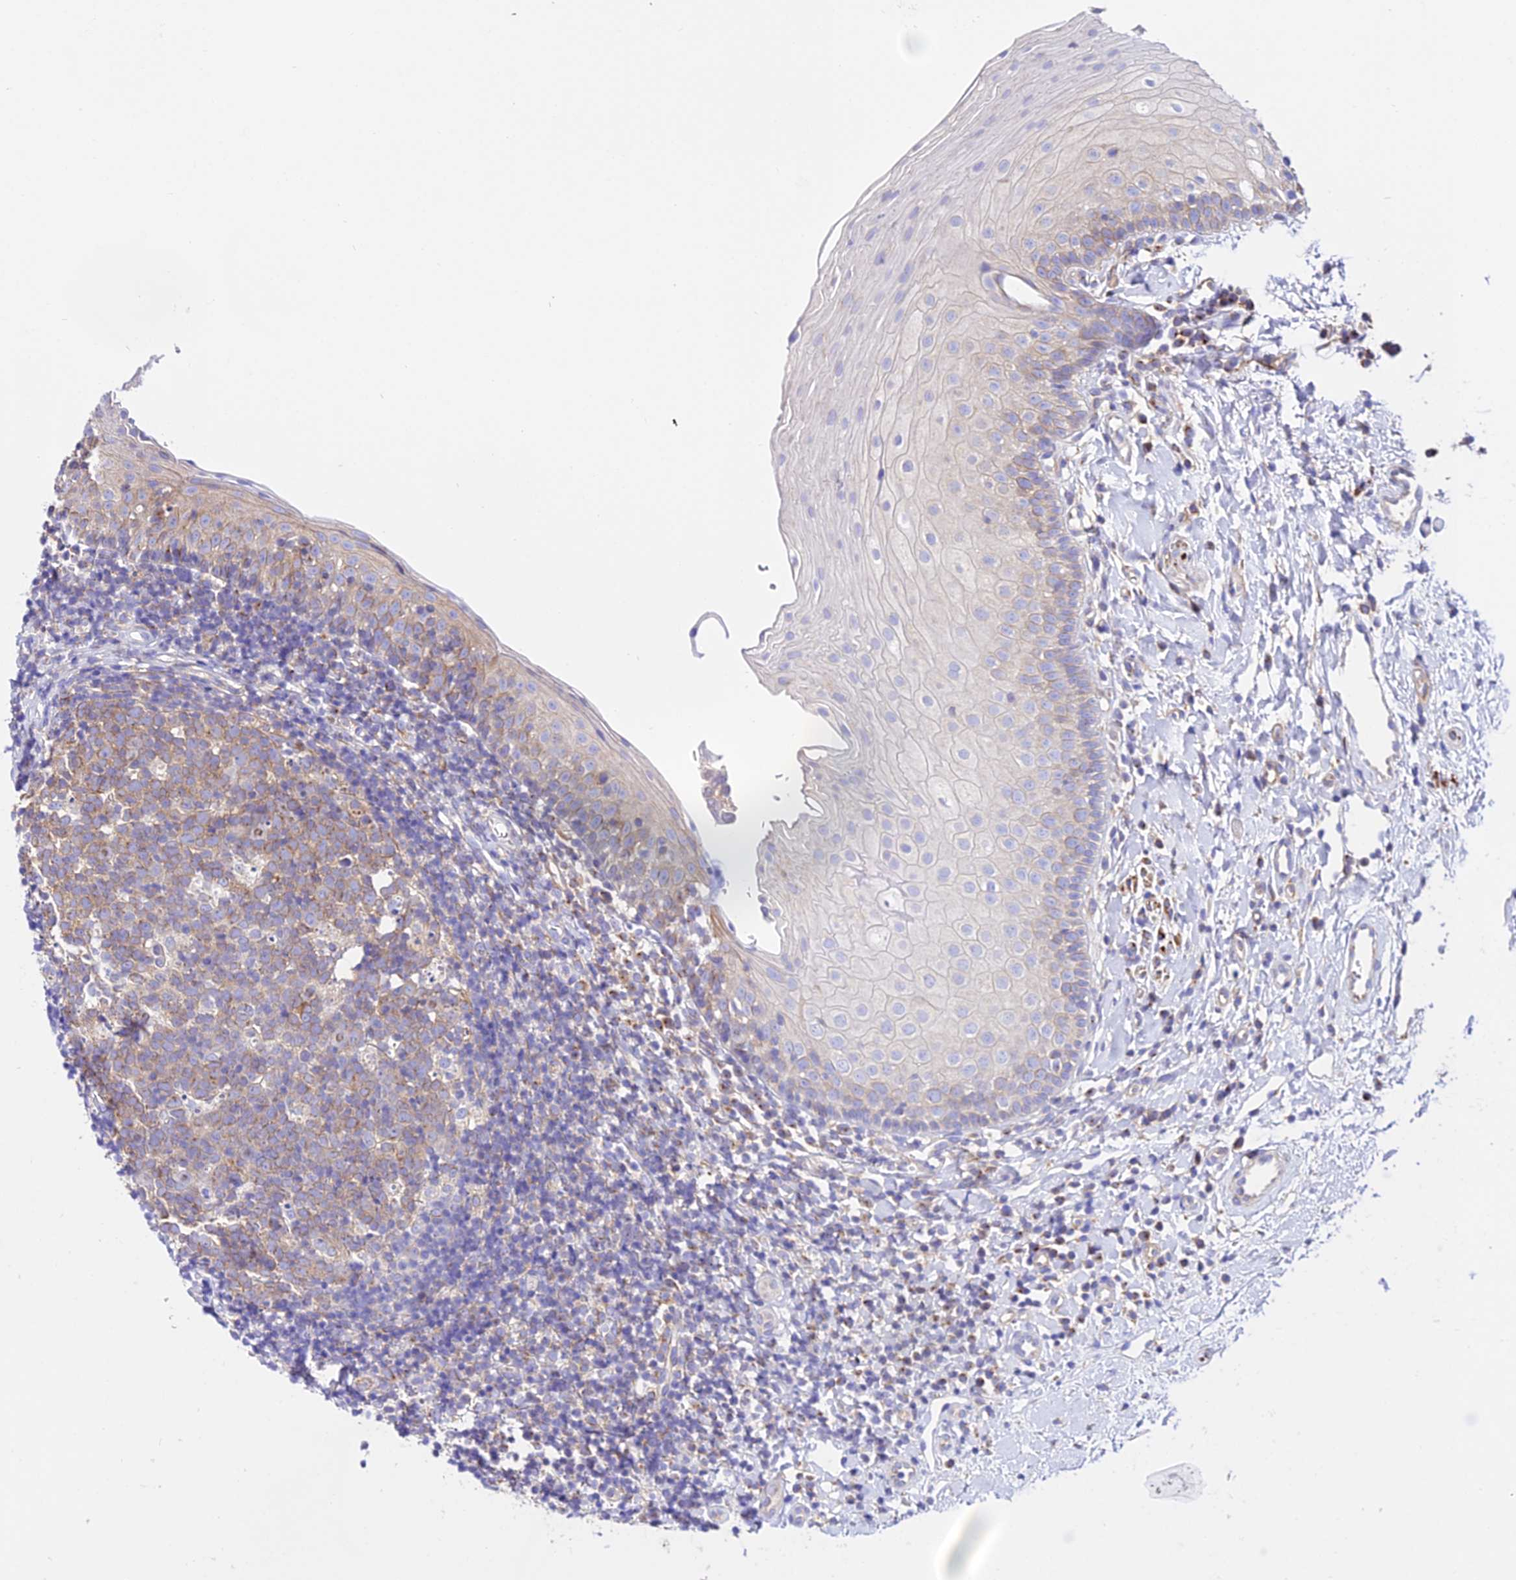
{"staining": {"intensity": "moderate", "quantity": "<25%", "location": "cytoplasmic/membranous"}, "tissue": "oral mucosa", "cell_type": "Squamous epithelial cells", "image_type": "normal", "snomed": [{"axis": "morphology", "description": "Normal tissue, NOS"}, {"axis": "topography", "description": "Oral tissue"}], "caption": "The histopathology image demonstrates immunohistochemical staining of benign oral mucosa. There is moderate cytoplasmic/membranous positivity is present in about <25% of squamous epithelial cells.", "gene": "TUBA1A", "patient": {"sex": "male", "age": 46}}